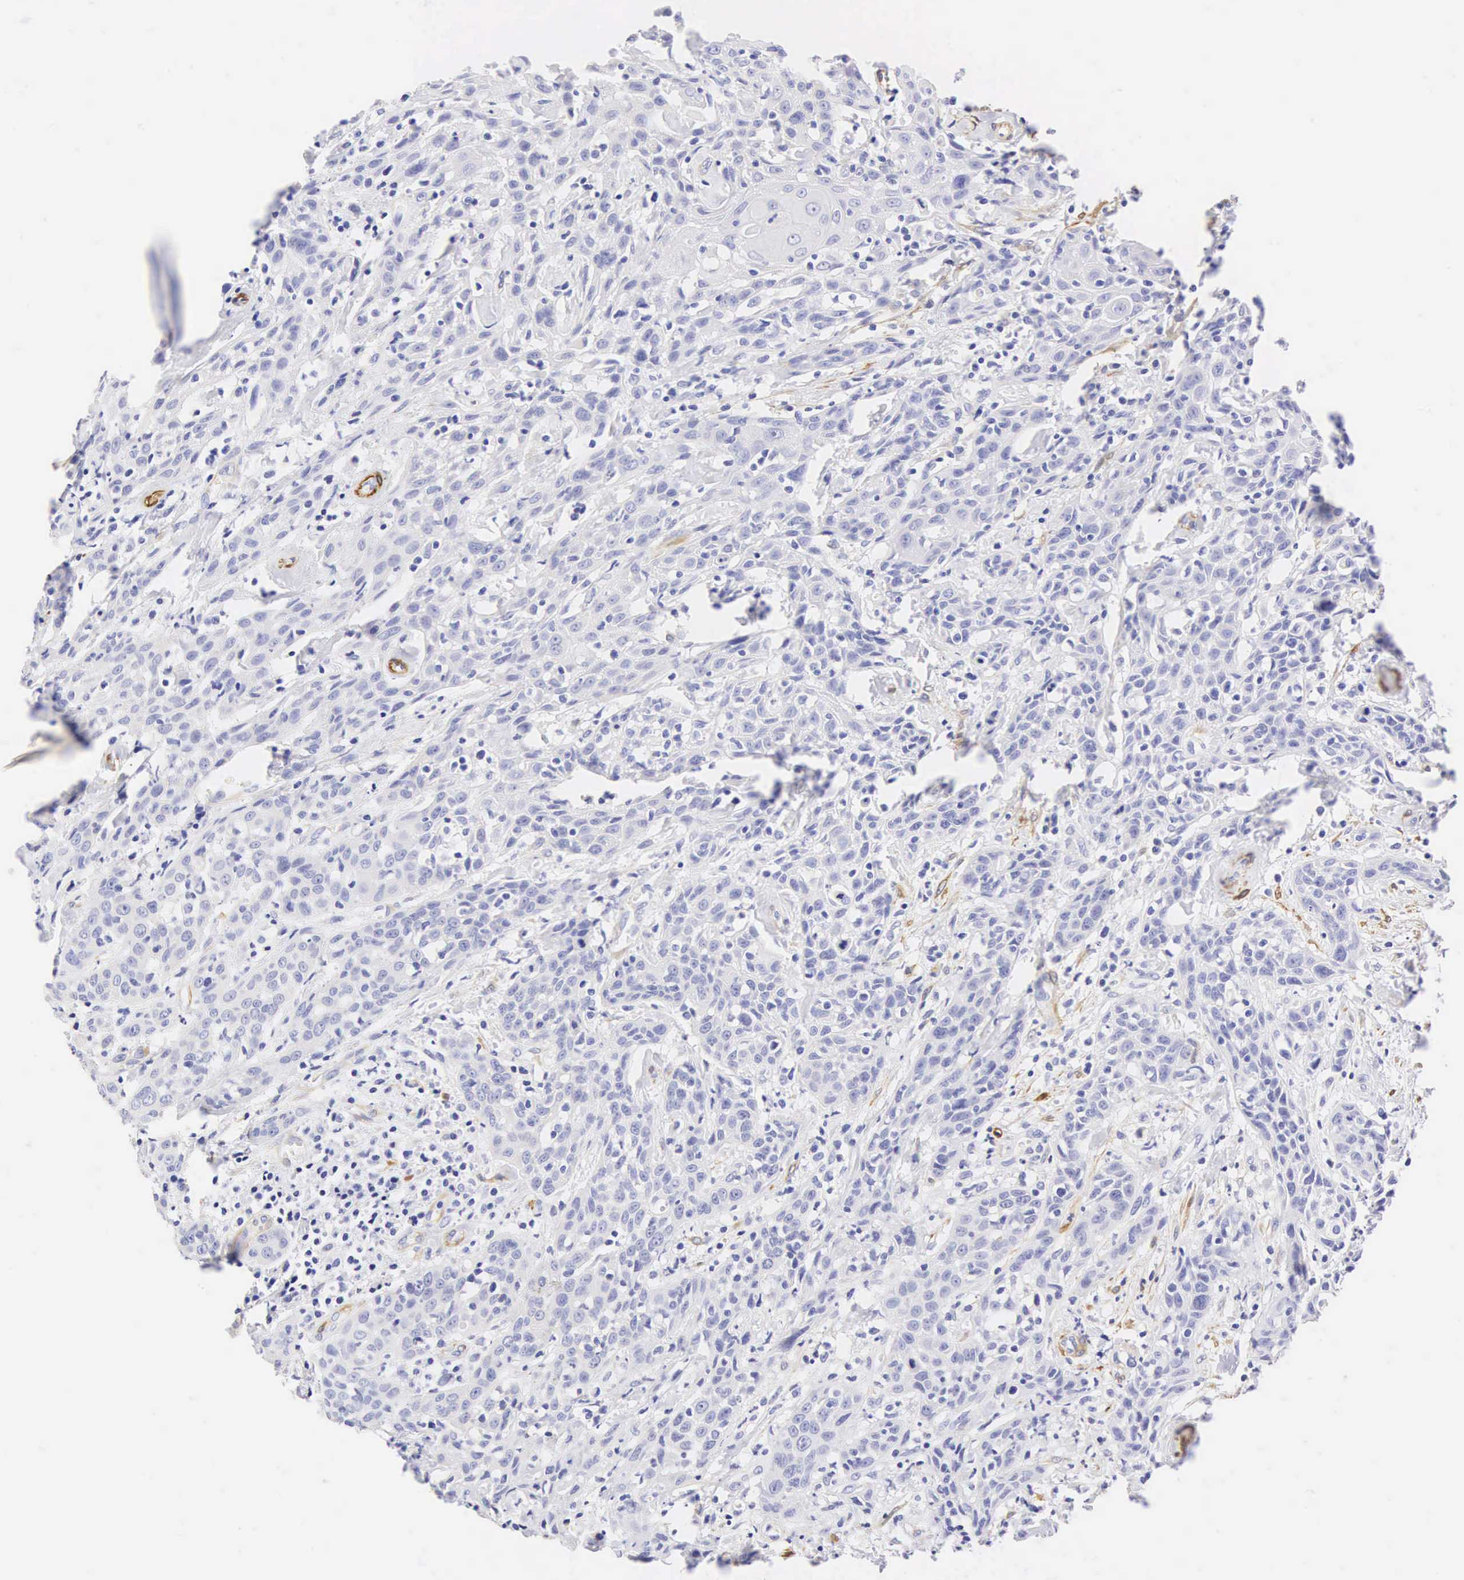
{"staining": {"intensity": "negative", "quantity": "none", "location": "none"}, "tissue": "head and neck cancer", "cell_type": "Tumor cells", "image_type": "cancer", "snomed": [{"axis": "morphology", "description": "Squamous cell carcinoma, NOS"}, {"axis": "topography", "description": "Oral tissue"}, {"axis": "topography", "description": "Head-Neck"}], "caption": "Immunohistochemistry (IHC) image of neoplastic tissue: human squamous cell carcinoma (head and neck) stained with DAB demonstrates no significant protein expression in tumor cells.", "gene": "CNN1", "patient": {"sex": "female", "age": 82}}